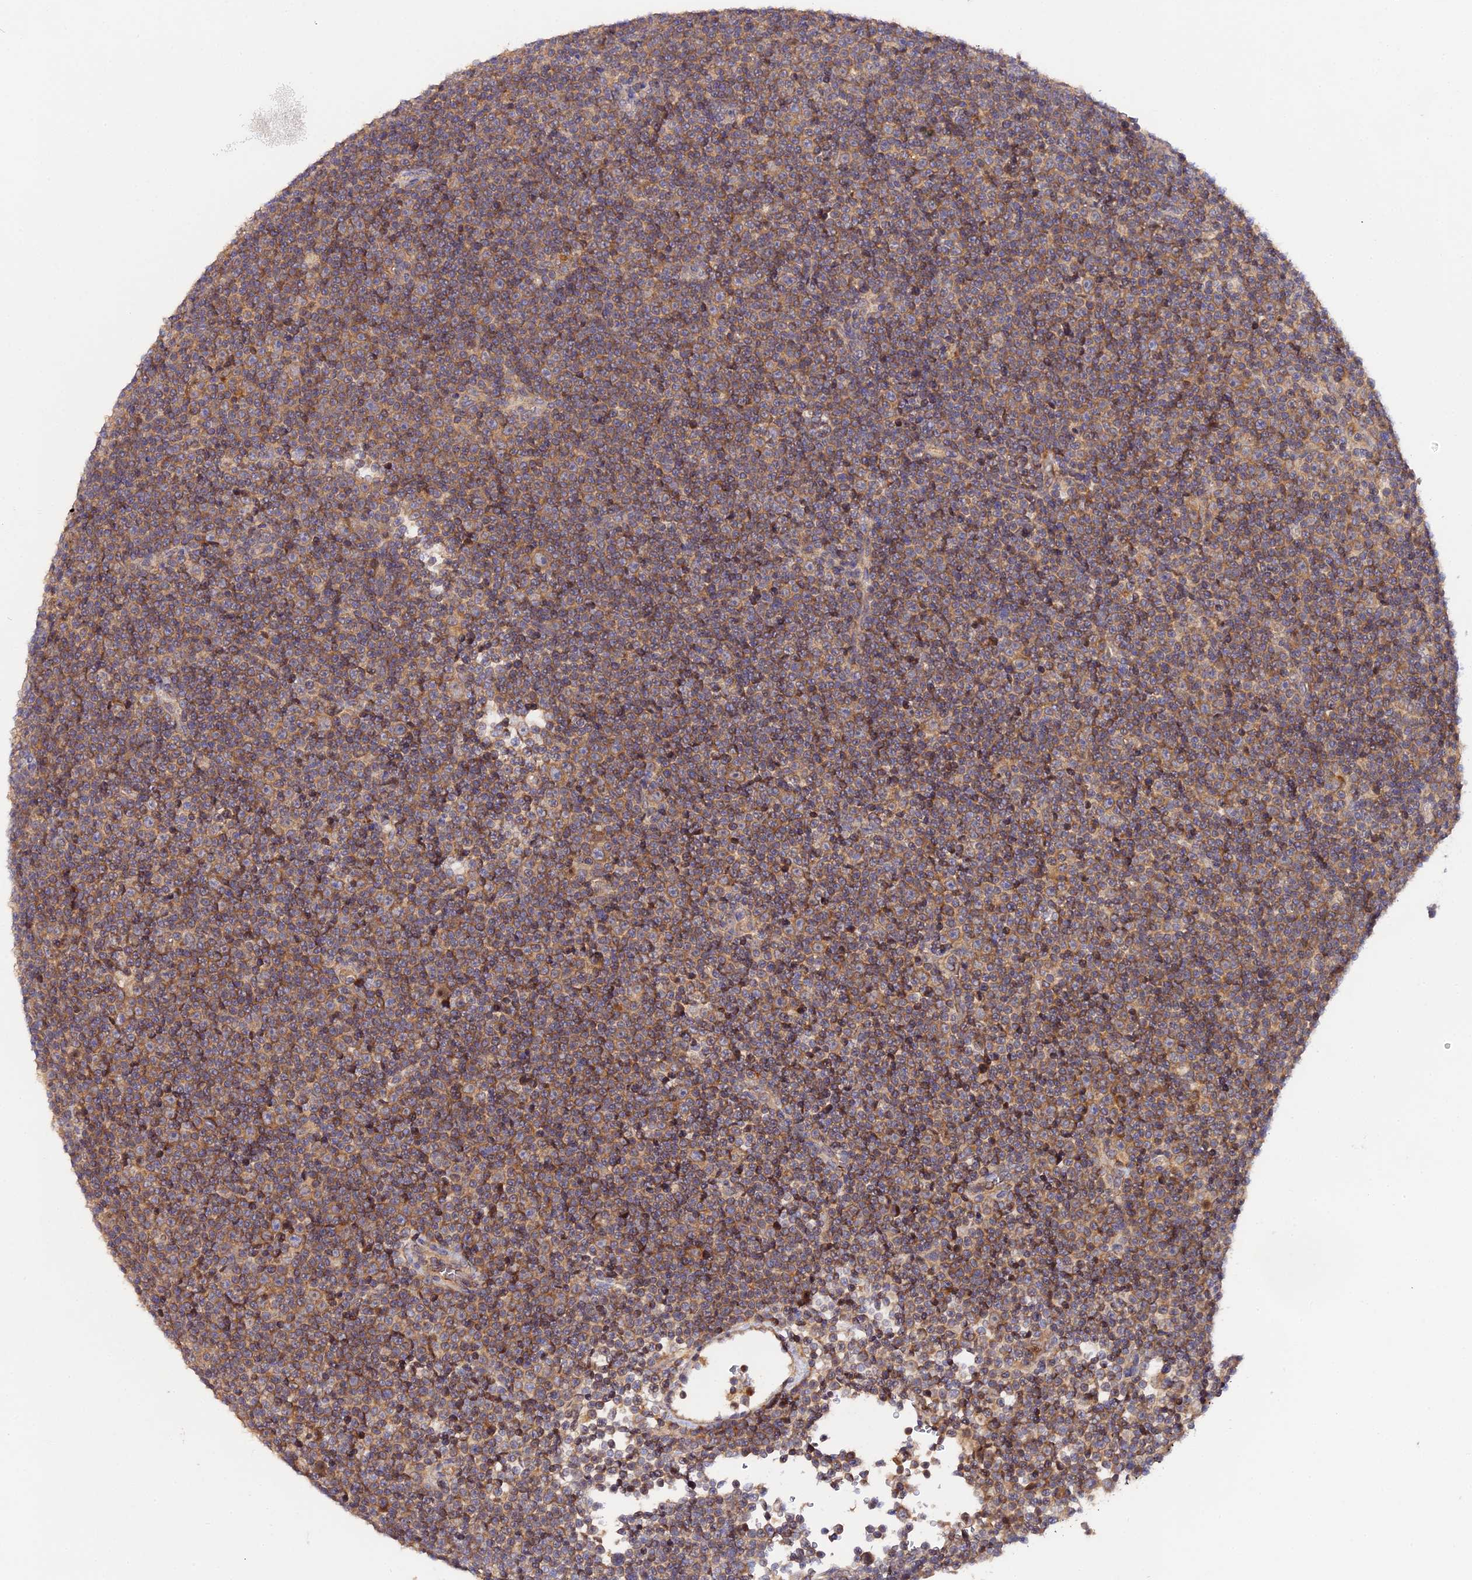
{"staining": {"intensity": "moderate", "quantity": ">75%", "location": "cytoplasmic/membranous"}, "tissue": "lymphoma", "cell_type": "Tumor cells", "image_type": "cancer", "snomed": [{"axis": "morphology", "description": "Malignant lymphoma, non-Hodgkin's type, Low grade"}, {"axis": "topography", "description": "Lymph node"}], "caption": "Immunohistochemical staining of low-grade malignant lymphoma, non-Hodgkin's type demonstrates medium levels of moderate cytoplasmic/membranous expression in about >75% of tumor cells.", "gene": "TRIM26", "patient": {"sex": "female", "age": 67}}